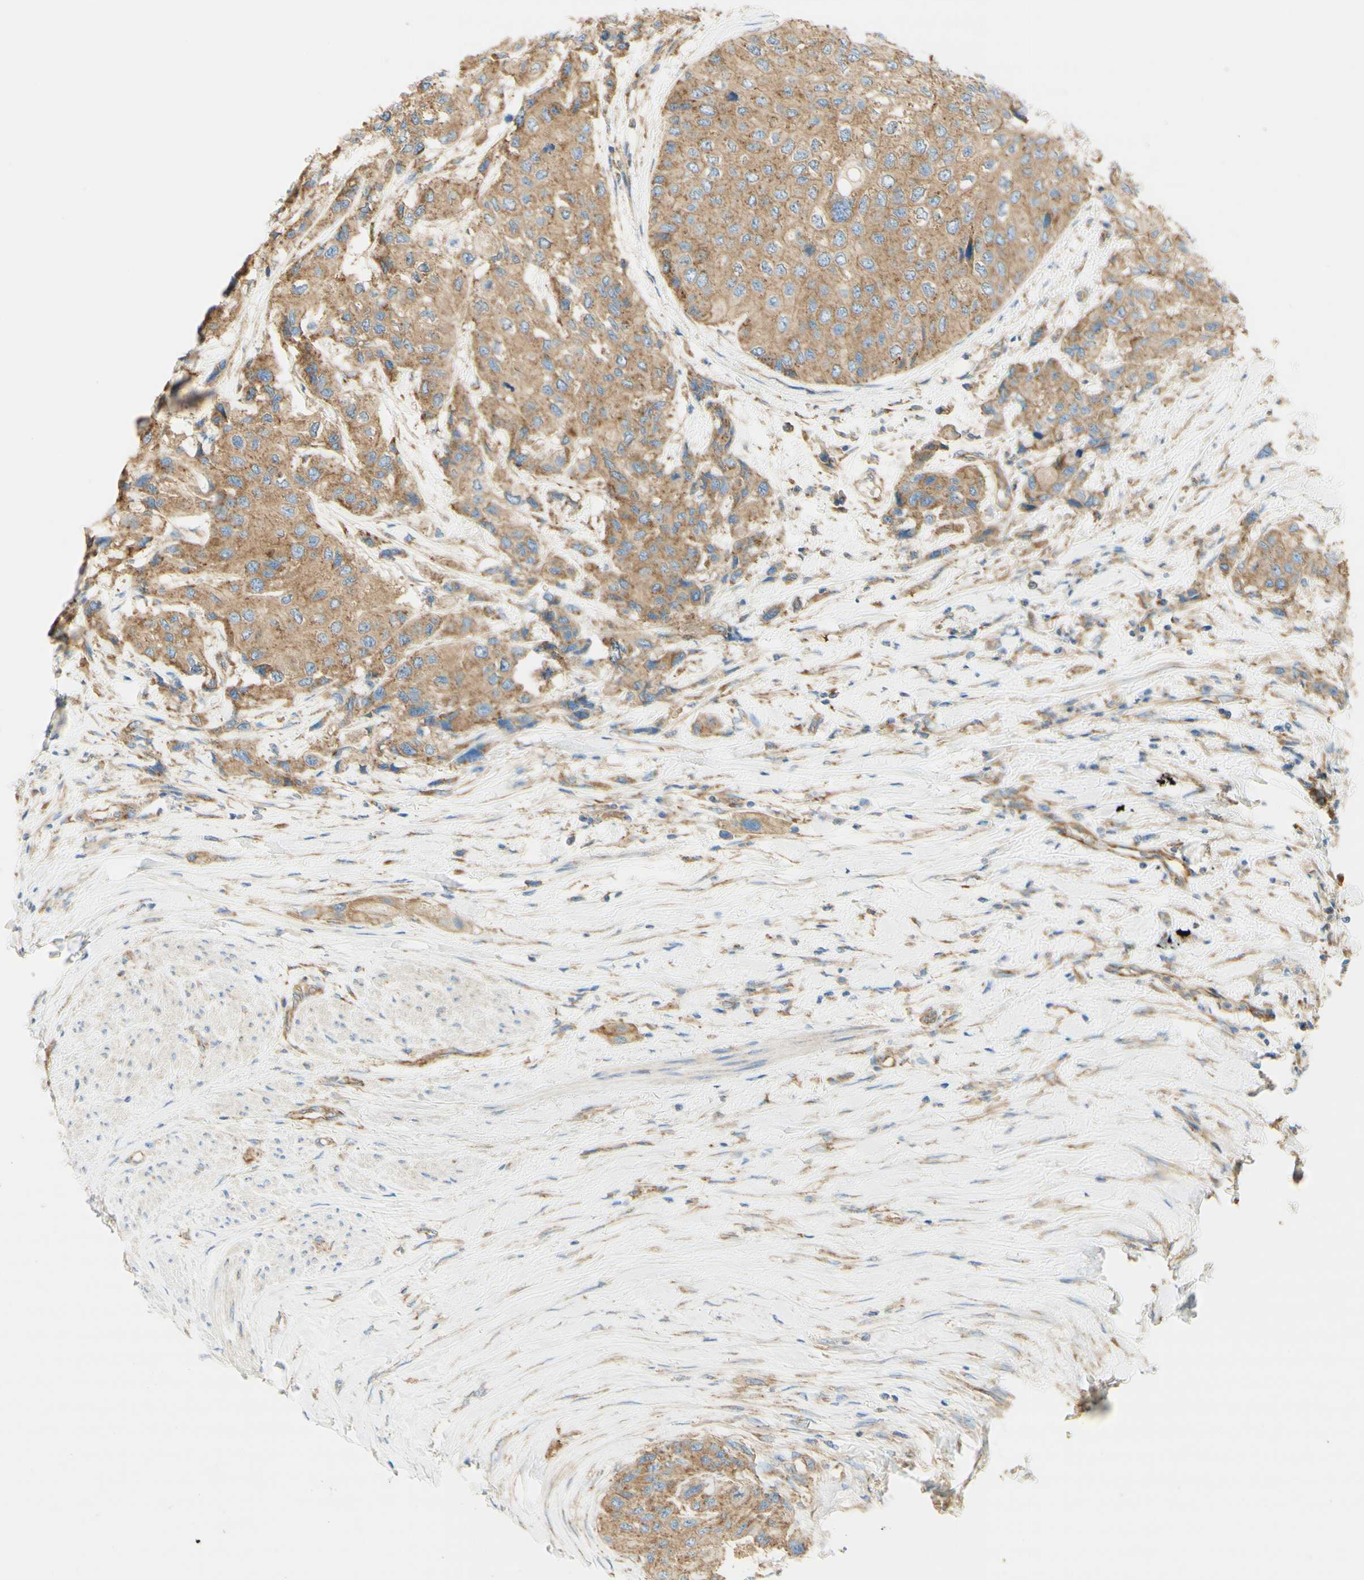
{"staining": {"intensity": "moderate", "quantity": "25%-75%", "location": "cytoplasmic/membranous"}, "tissue": "urothelial cancer", "cell_type": "Tumor cells", "image_type": "cancer", "snomed": [{"axis": "morphology", "description": "Urothelial carcinoma, High grade"}, {"axis": "topography", "description": "Urinary bladder"}], "caption": "This micrograph exhibits IHC staining of human urothelial cancer, with medium moderate cytoplasmic/membranous expression in approximately 25%-75% of tumor cells.", "gene": "CLTC", "patient": {"sex": "female", "age": 56}}